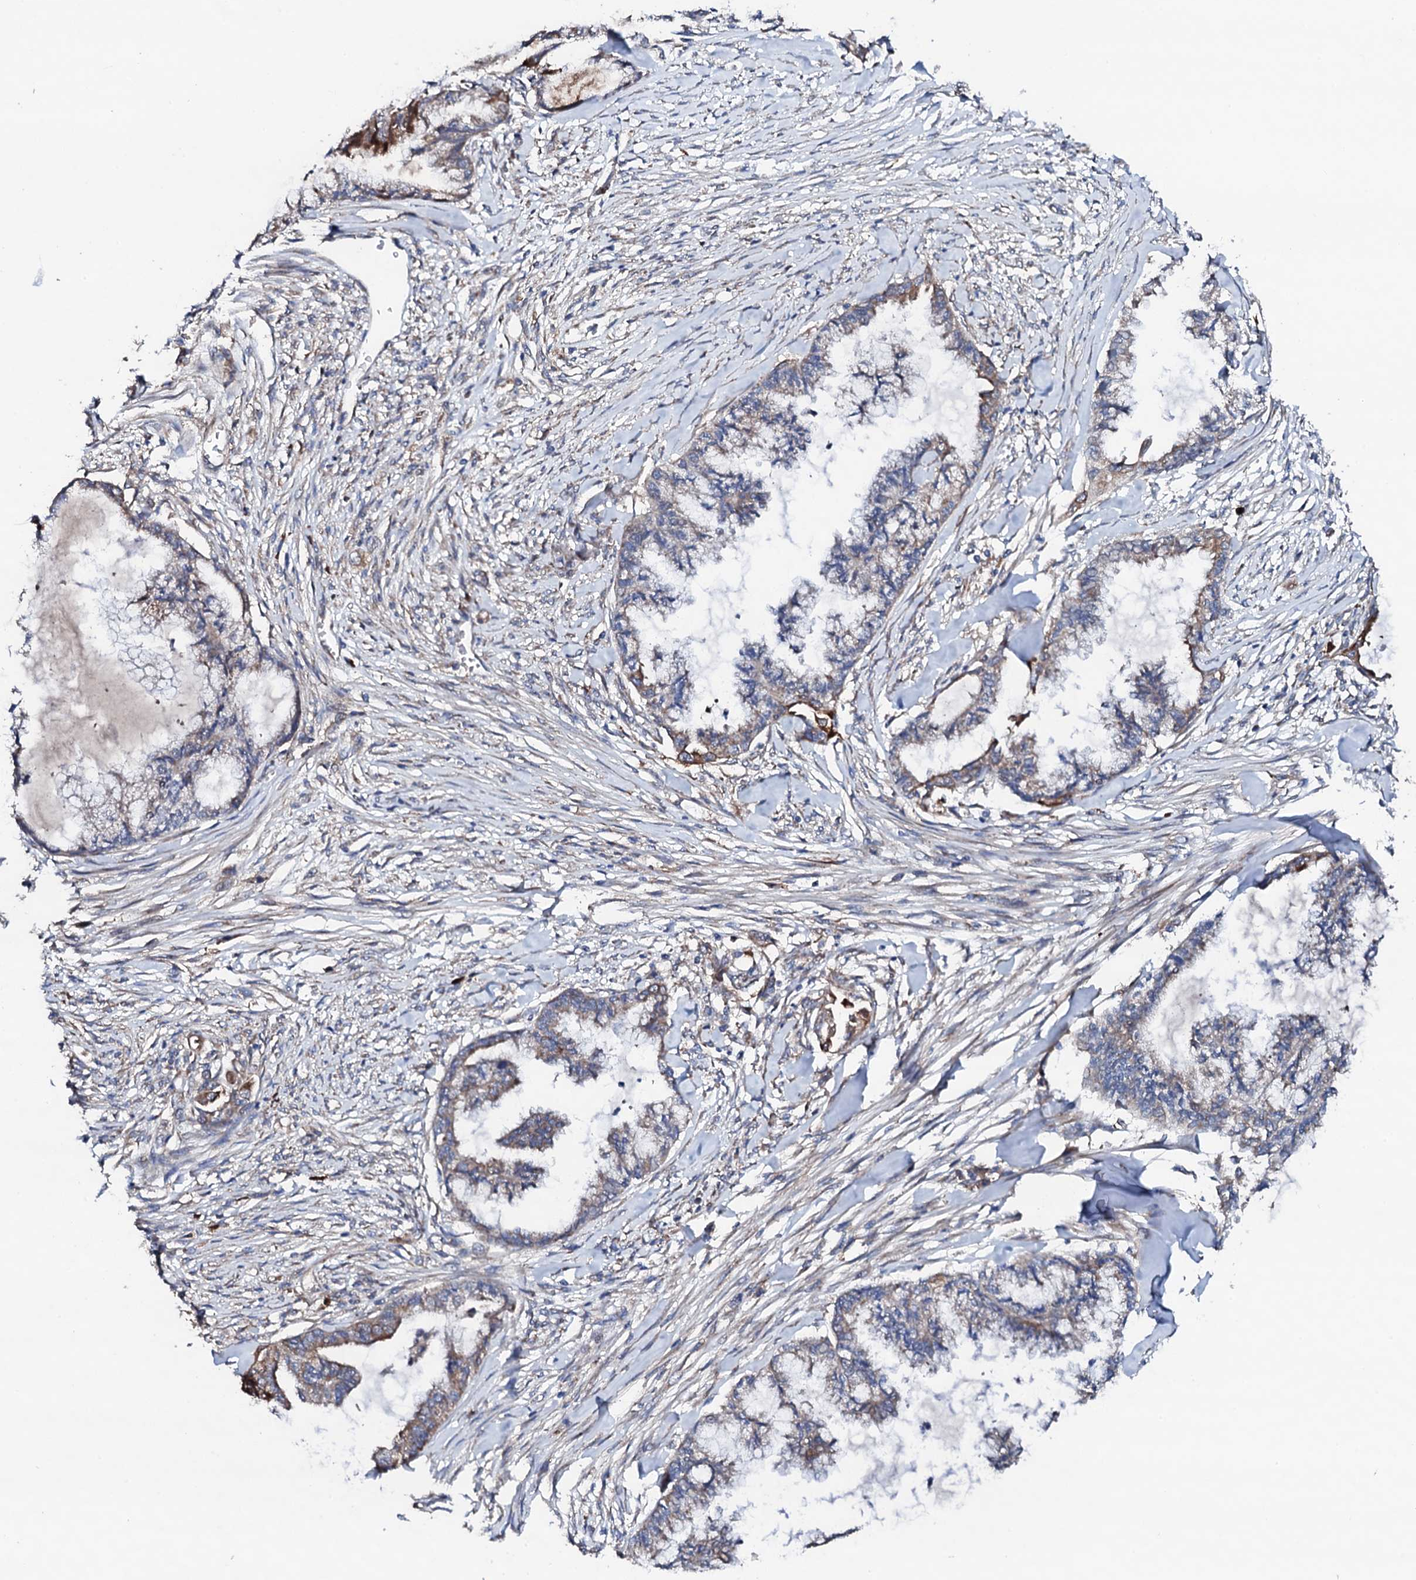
{"staining": {"intensity": "weak", "quantity": "<25%", "location": "cytoplasmic/membranous"}, "tissue": "endometrial cancer", "cell_type": "Tumor cells", "image_type": "cancer", "snomed": [{"axis": "morphology", "description": "Adenocarcinoma, NOS"}, {"axis": "topography", "description": "Endometrium"}], "caption": "Protein analysis of endometrial cancer (adenocarcinoma) reveals no significant staining in tumor cells. (DAB immunohistochemistry (IHC), high magnification).", "gene": "LIPT2", "patient": {"sex": "female", "age": 86}}